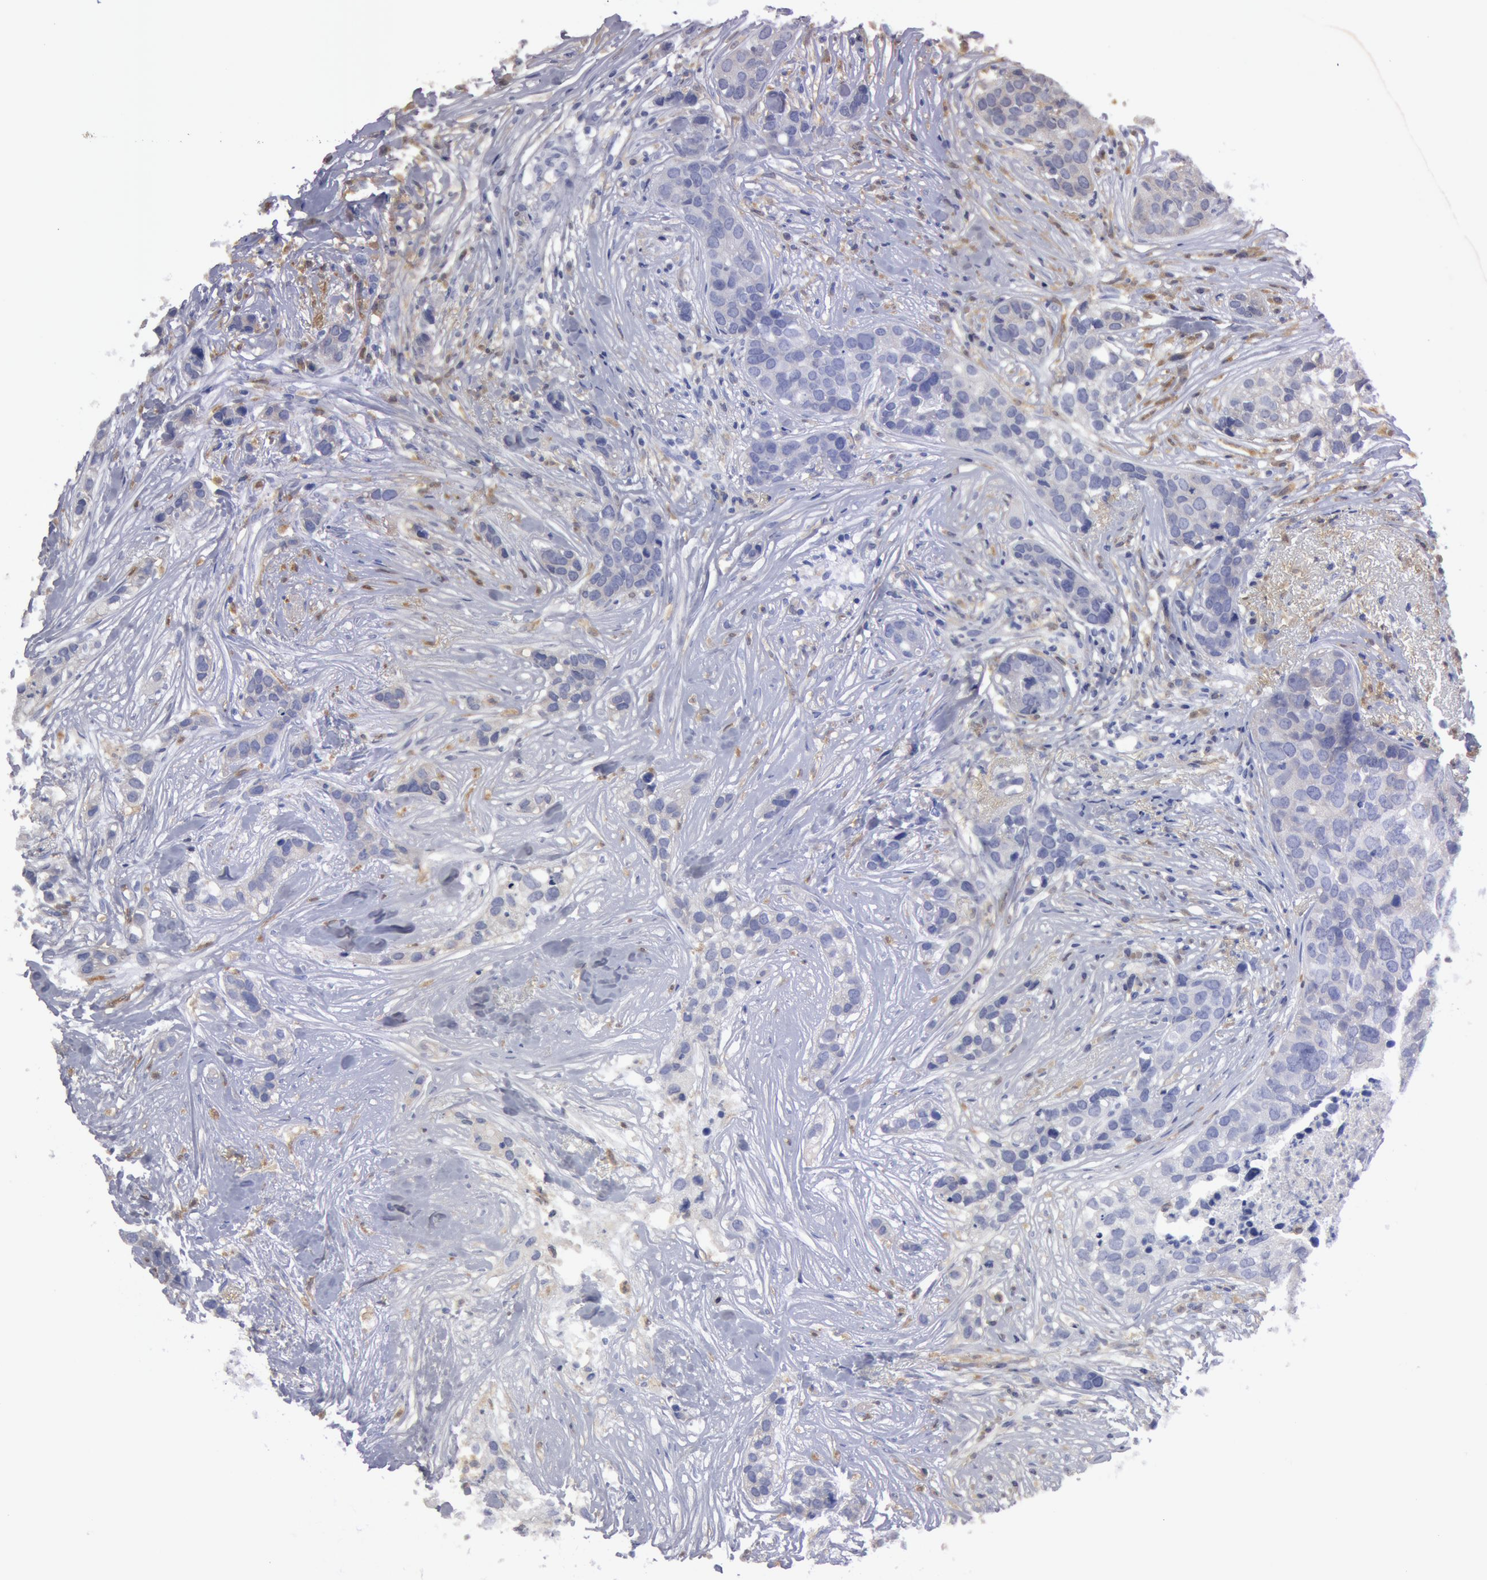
{"staining": {"intensity": "negative", "quantity": "none", "location": "none"}, "tissue": "breast cancer", "cell_type": "Tumor cells", "image_type": "cancer", "snomed": [{"axis": "morphology", "description": "Duct carcinoma"}, {"axis": "topography", "description": "Breast"}], "caption": "Protein analysis of breast cancer demonstrates no significant expression in tumor cells.", "gene": "SYK", "patient": {"sex": "female", "age": 91}}